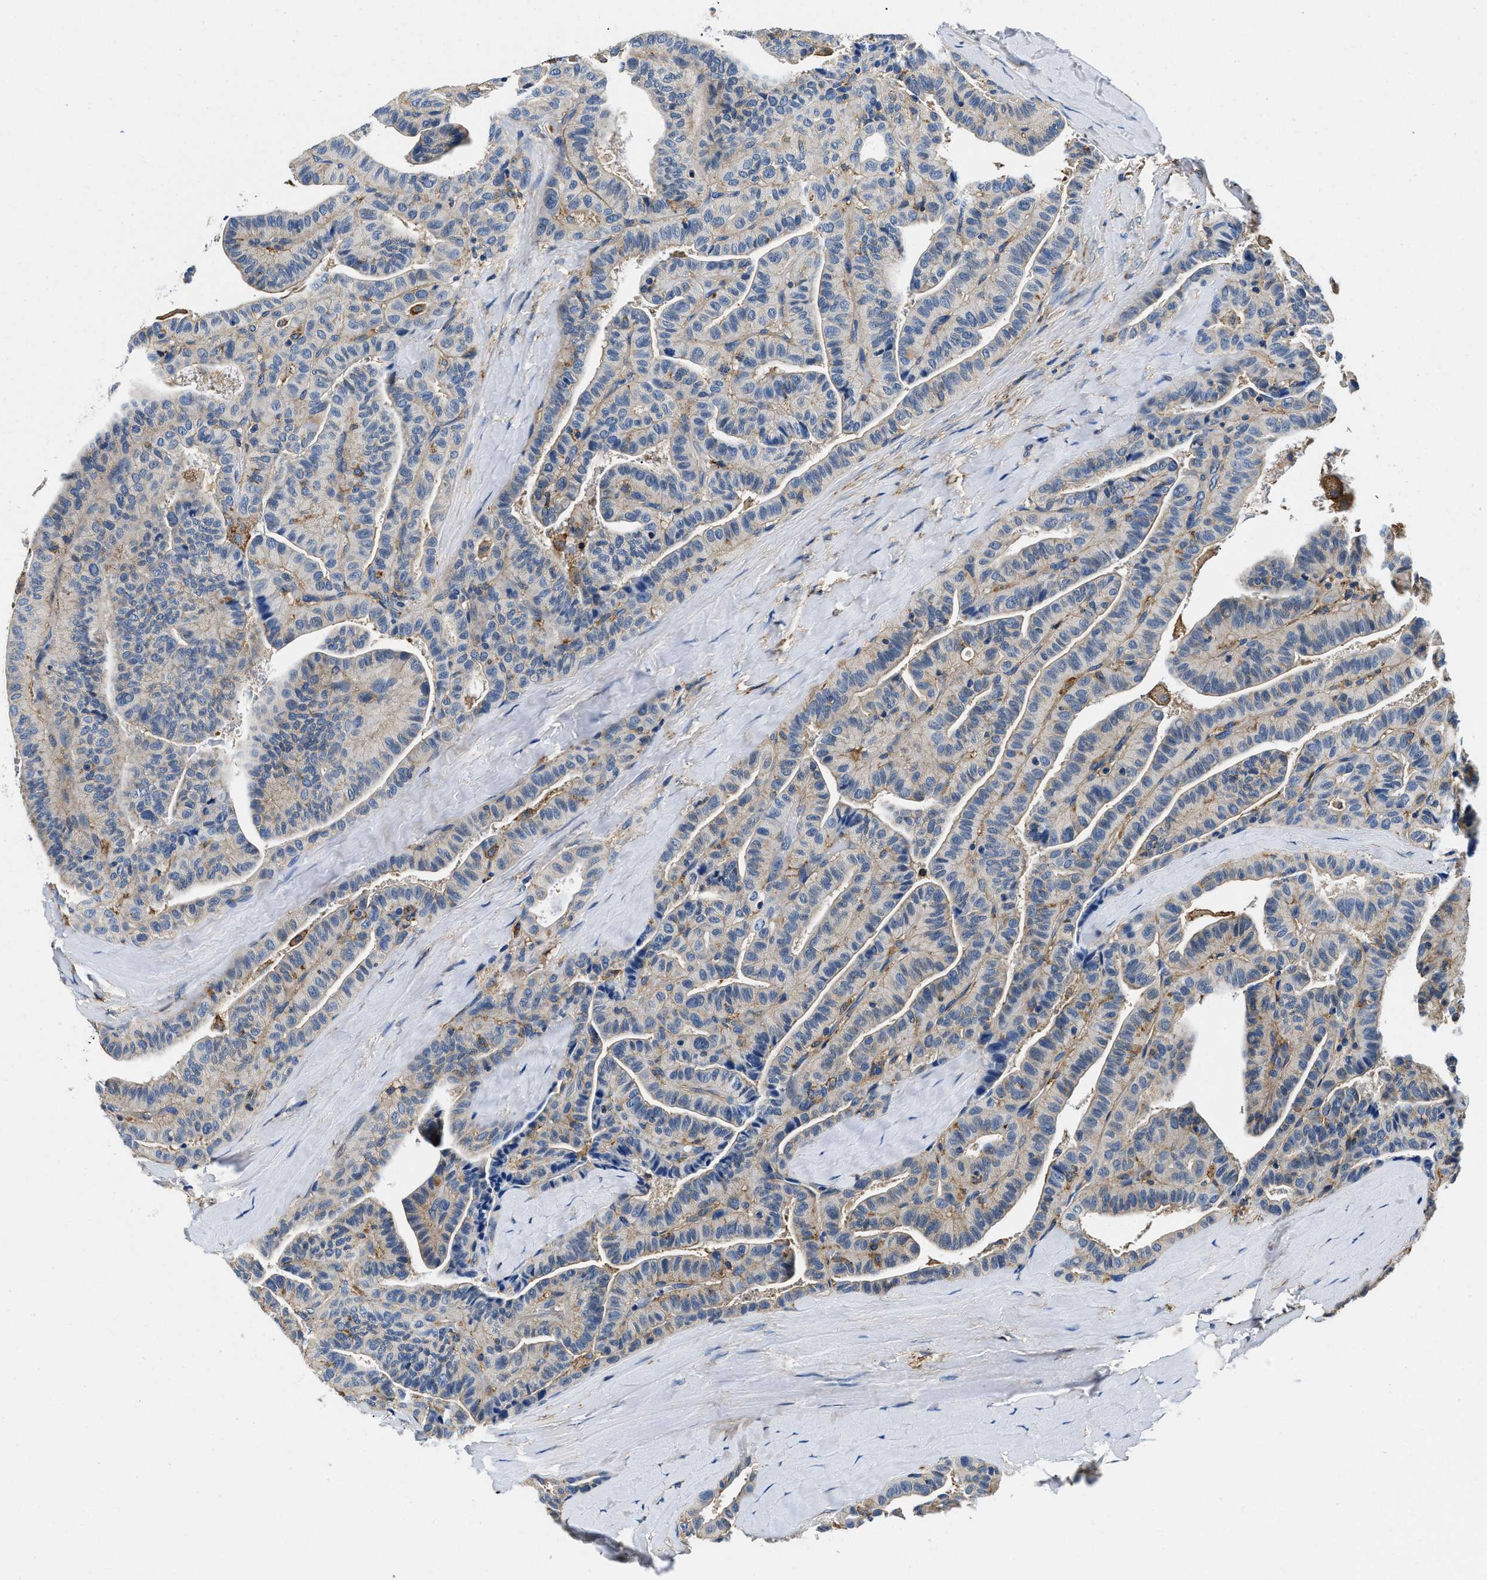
{"staining": {"intensity": "weak", "quantity": "<25%", "location": "cytoplasmic/membranous"}, "tissue": "thyroid cancer", "cell_type": "Tumor cells", "image_type": "cancer", "snomed": [{"axis": "morphology", "description": "Papillary adenocarcinoma, NOS"}, {"axis": "topography", "description": "Thyroid gland"}], "caption": "DAB immunohistochemical staining of thyroid cancer (papillary adenocarcinoma) reveals no significant positivity in tumor cells.", "gene": "ZFAND3", "patient": {"sex": "male", "age": 77}}